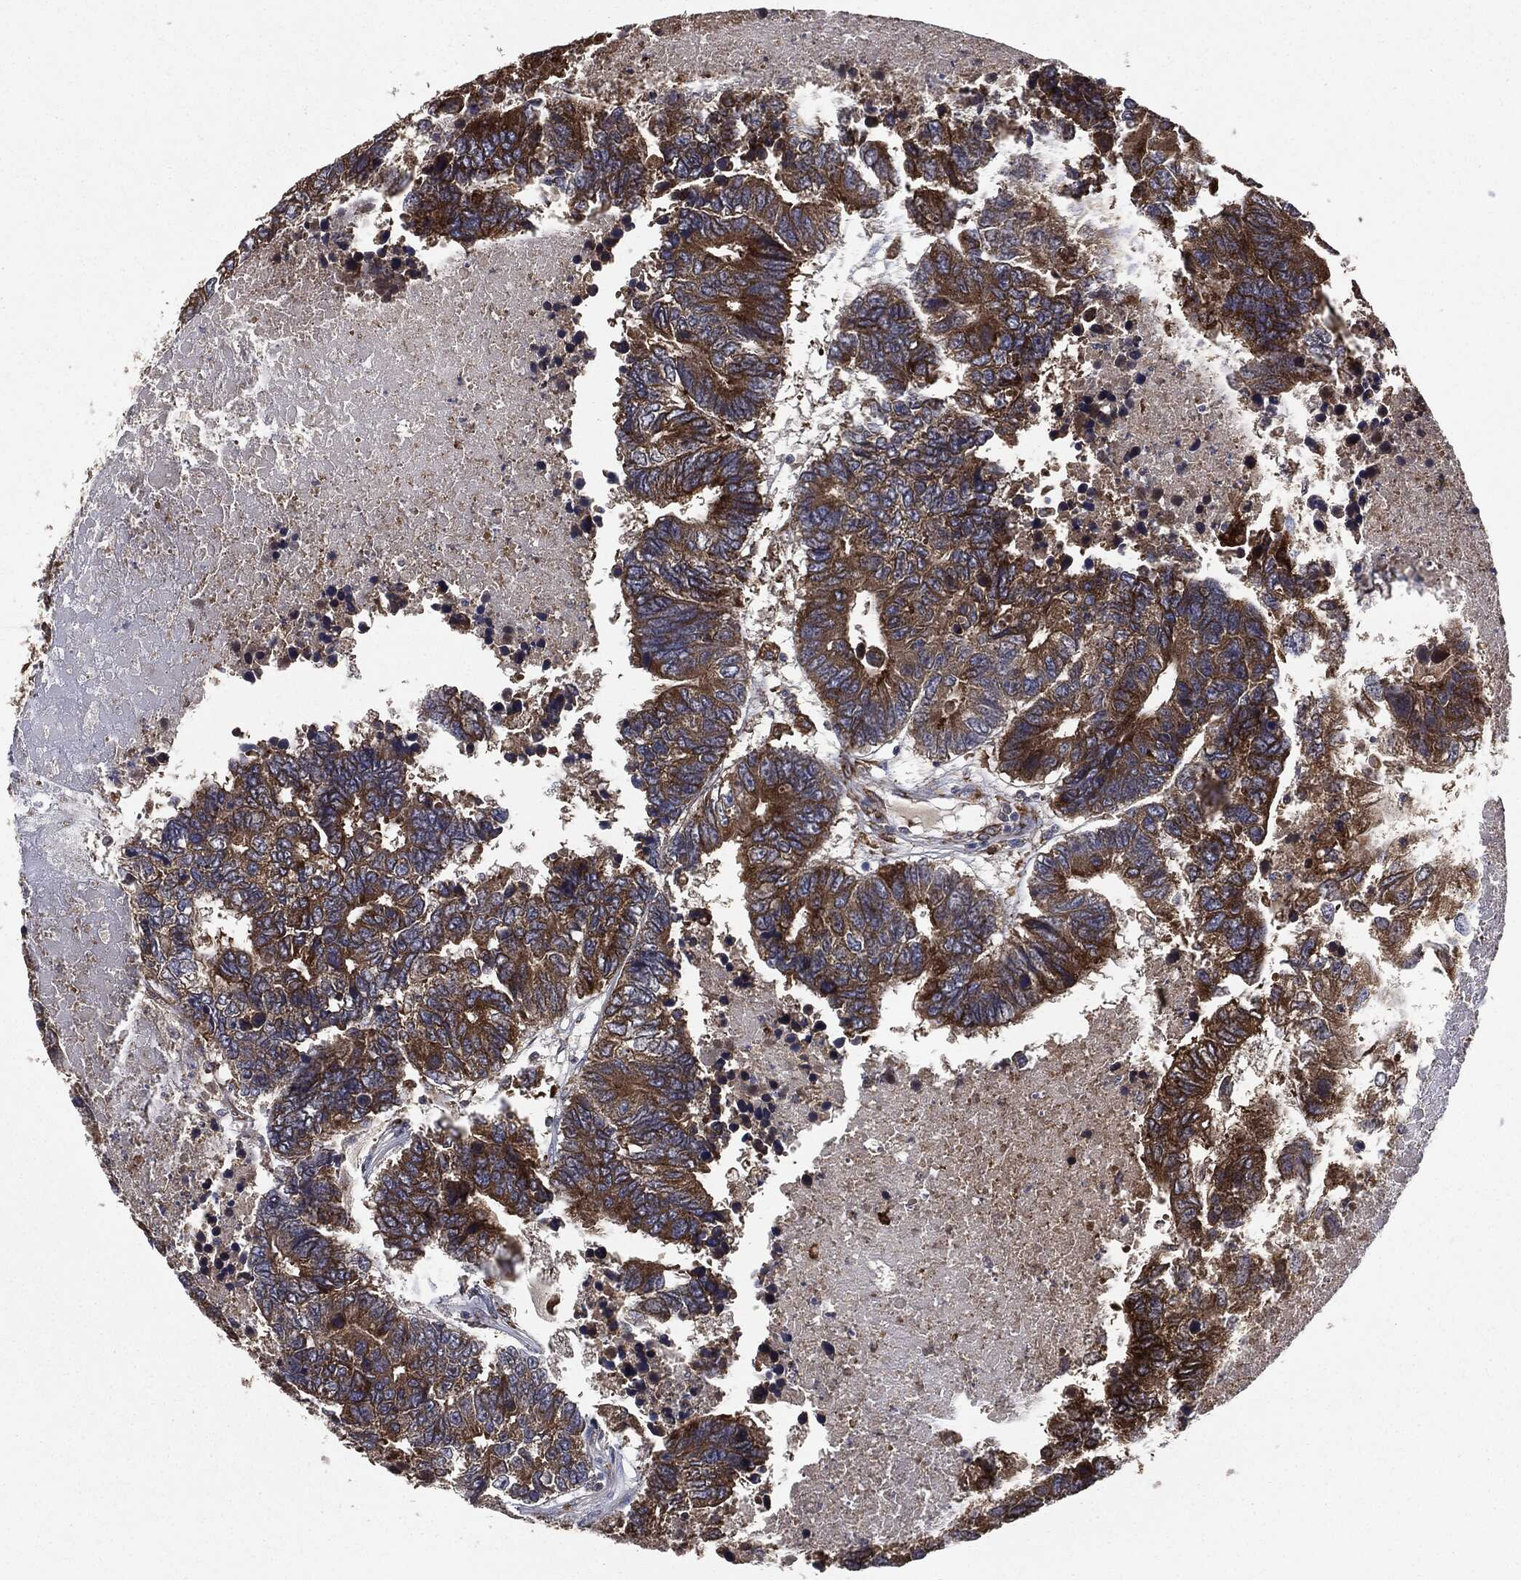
{"staining": {"intensity": "strong", "quantity": ">75%", "location": "cytoplasmic/membranous"}, "tissue": "colorectal cancer", "cell_type": "Tumor cells", "image_type": "cancer", "snomed": [{"axis": "morphology", "description": "Adenocarcinoma, NOS"}, {"axis": "topography", "description": "Colon"}], "caption": "Immunohistochemistry micrograph of neoplastic tissue: human colorectal cancer stained using IHC shows high levels of strong protein expression localized specifically in the cytoplasmic/membranous of tumor cells, appearing as a cytoplasmic/membranous brown color.", "gene": "PLOD3", "patient": {"sex": "female", "age": 48}}